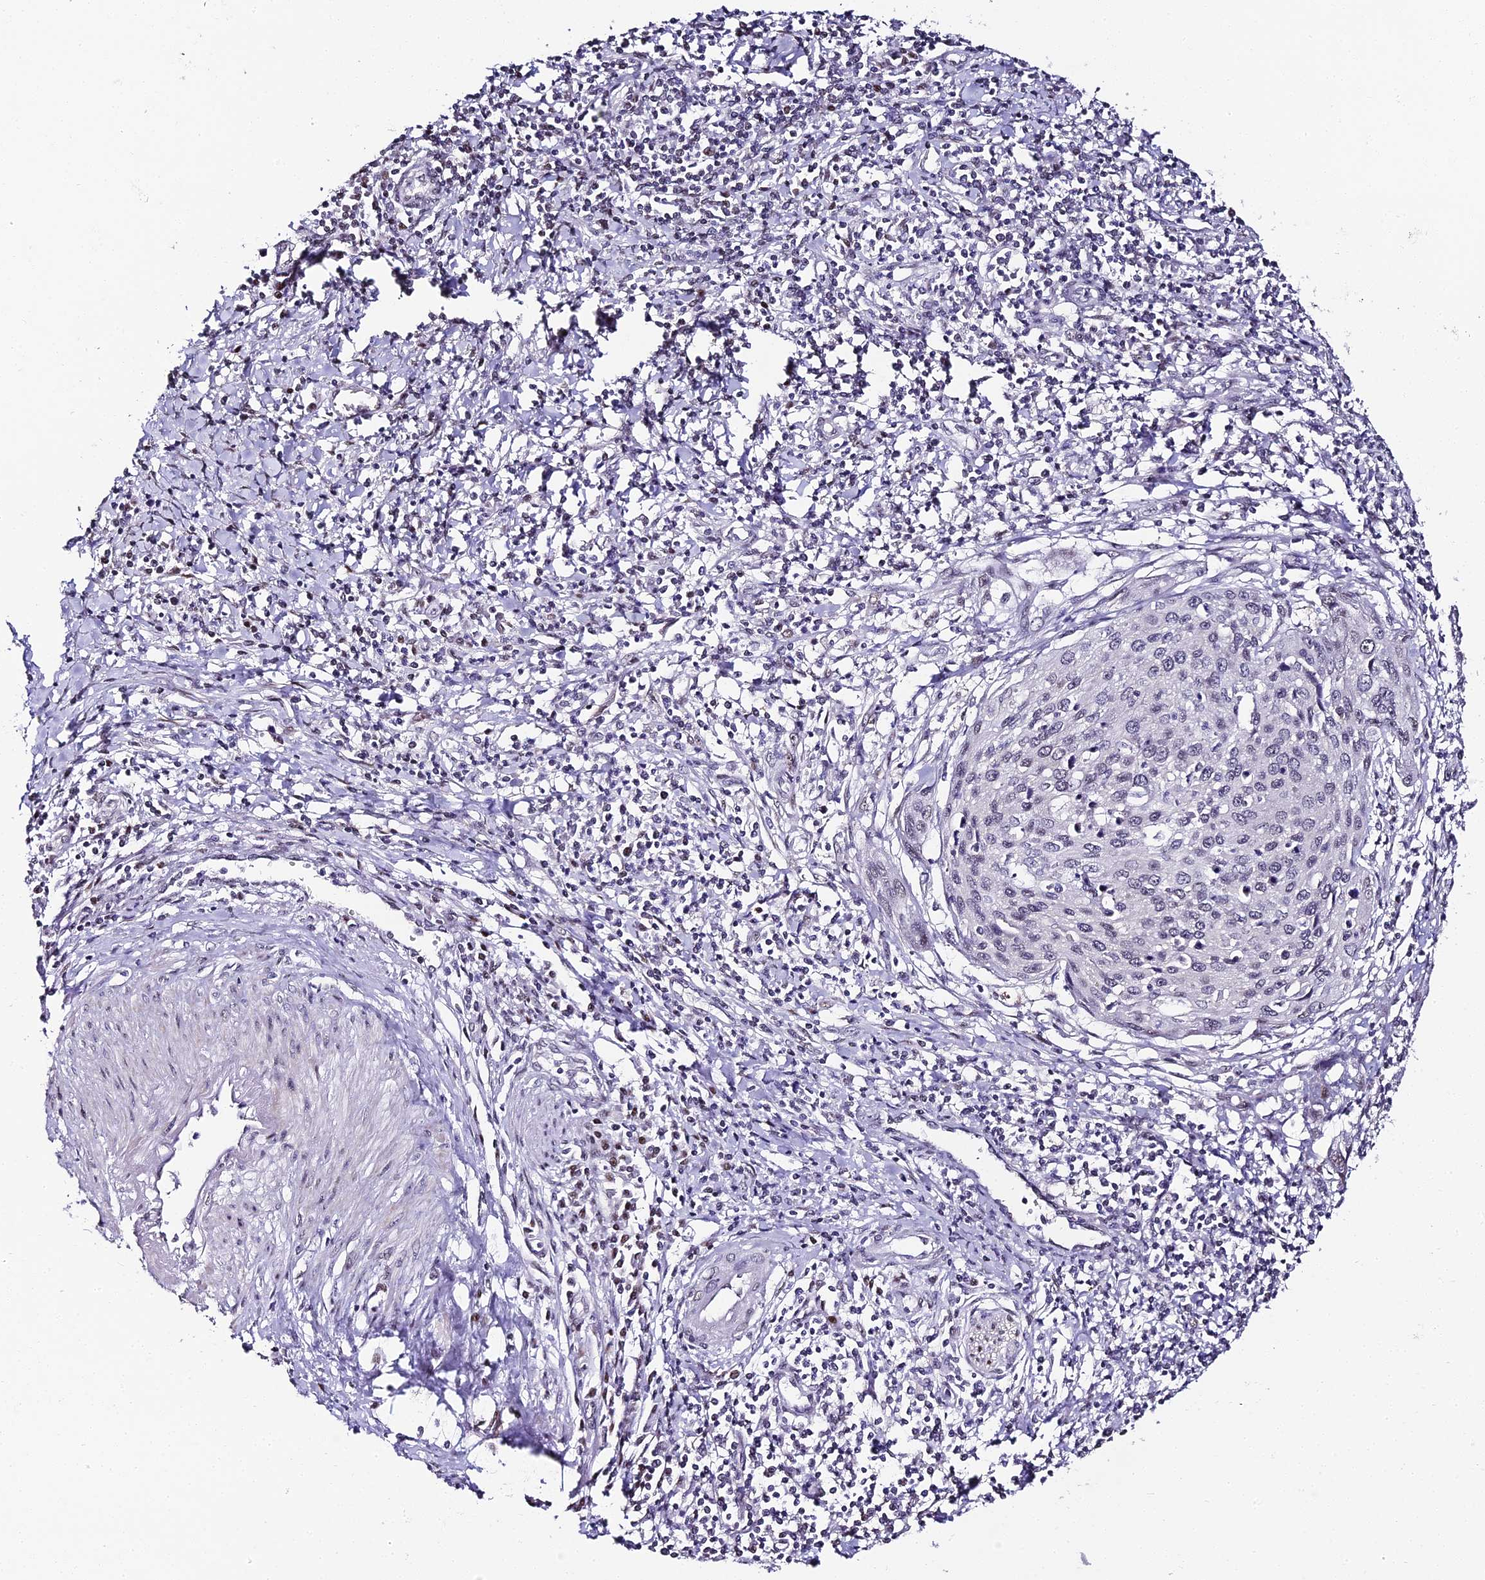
{"staining": {"intensity": "negative", "quantity": "none", "location": "none"}, "tissue": "cervical cancer", "cell_type": "Tumor cells", "image_type": "cancer", "snomed": [{"axis": "morphology", "description": "Squamous cell carcinoma, NOS"}, {"axis": "topography", "description": "Cervix"}], "caption": "High magnification brightfield microscopy of cervical squamous cell carcinoma stained with DAB (brown) and counterstained with hematoxylin (blue): tumor cells show no significant positivity. The staining is performed using DAB (3,3'-diaminobenzidine) brown chromogen with nuclei counter-stained in using hematoxylin.", "gene": "ABHD14A-ACY1", "patient": {"sex": "female", "age": 32}}